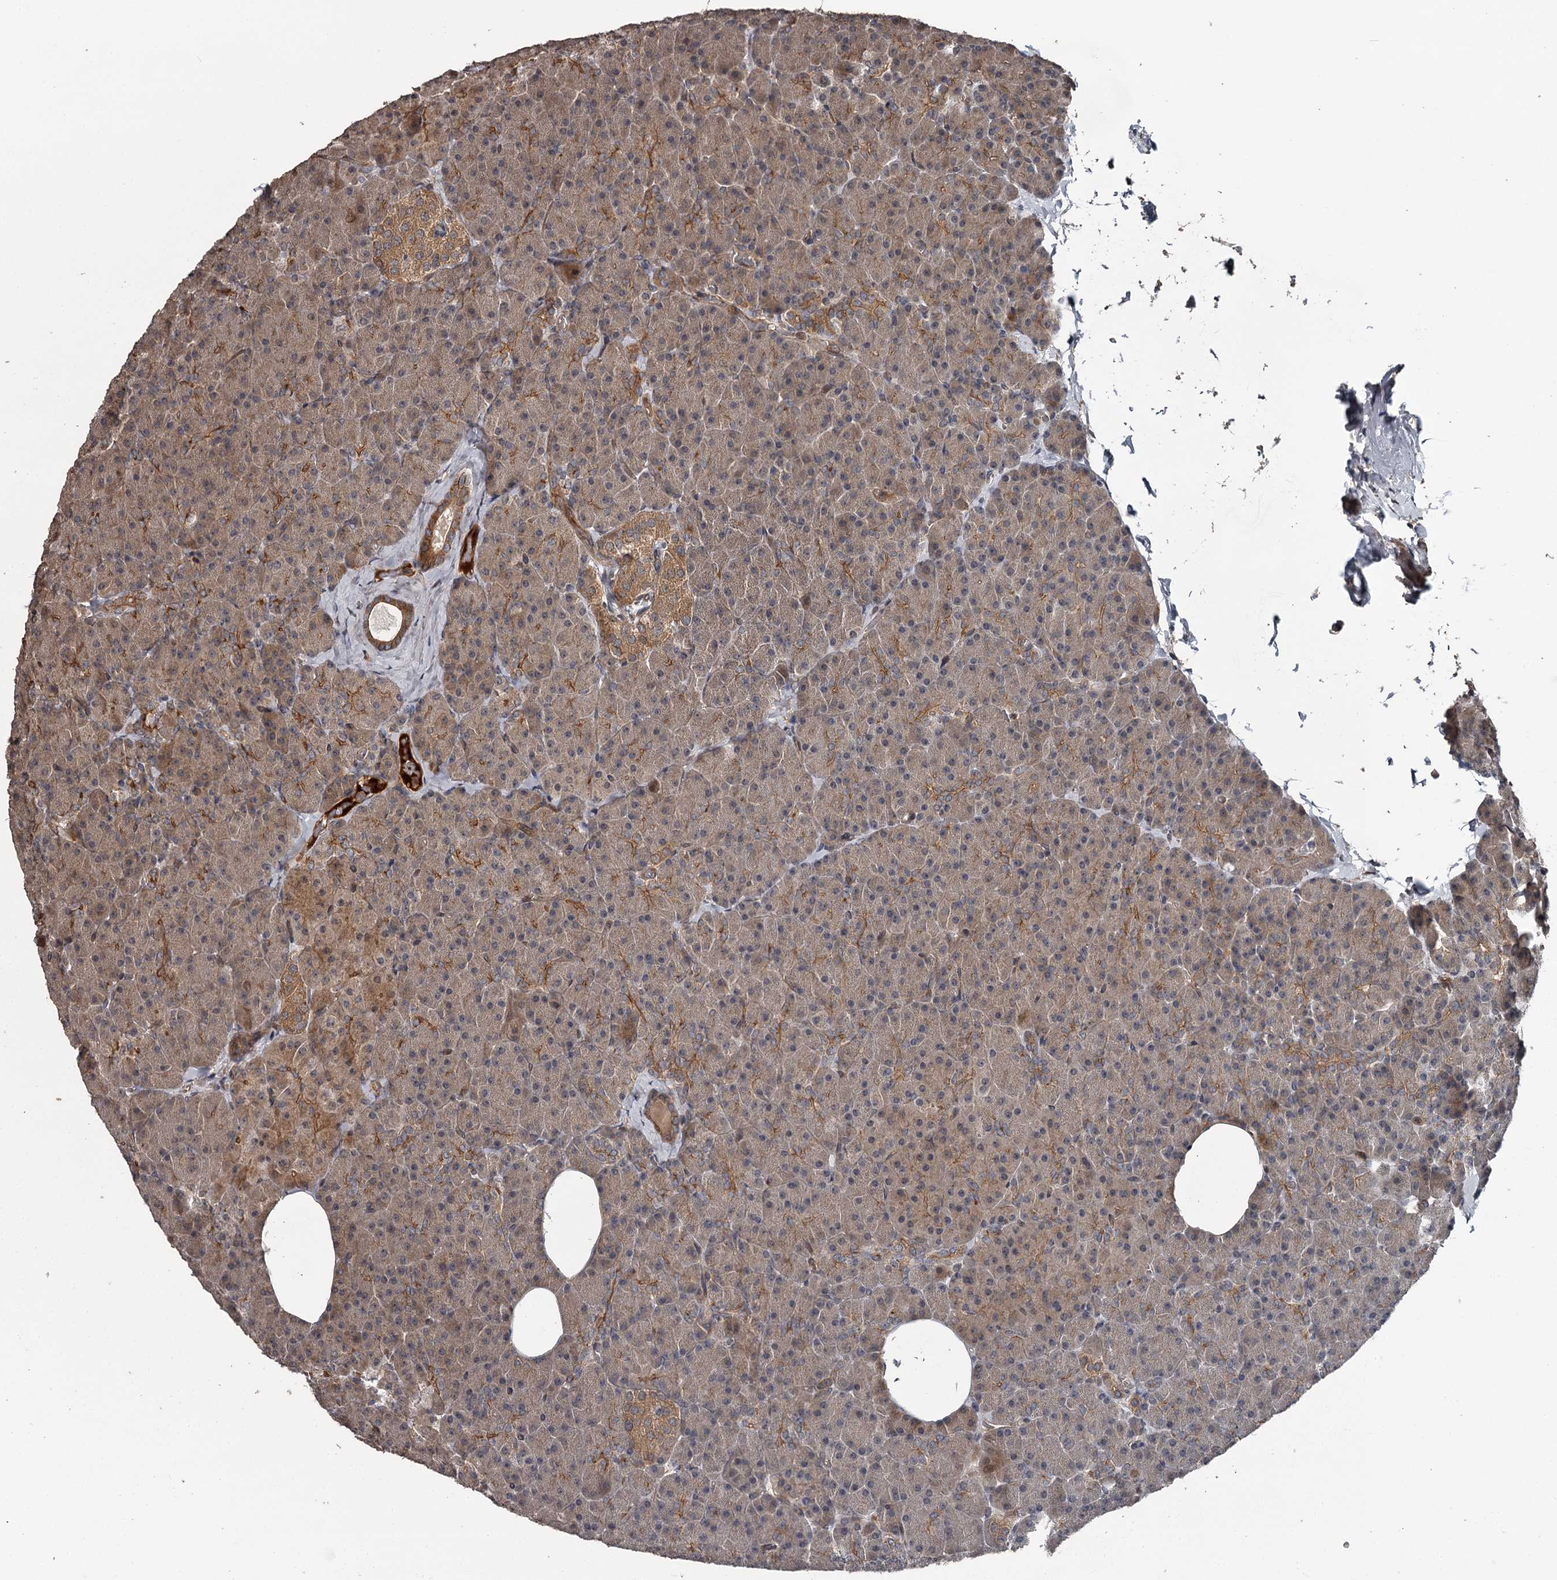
{"staining": {"intensity": "moderate", "quantity": "<25%", "location": "cytoplasmic/membranous"}, "tissue": "pancreas", "cell_type": "Exocrine glandular cells", "image_type": "normal", "snomed": [{"axis": "morphology", "description": "Normal tissue, NOS"}, {"axis": "morphology", "description": "Carcinoid, malignant, NOS"}, {"axis": "topography", "description": "Pancreas"}], "caption": "Exocrine glandular cells reveal low levels of moderate cytoplasmic/membranous positivity in about <25% of cells in benign human pancreas. Using DAB (brown) and hematoxylin (blue) stains, captured at high magnification using brightfield microscopy.", "gene": "RAB21", "patient": {"sex": "female", "age": 35}}